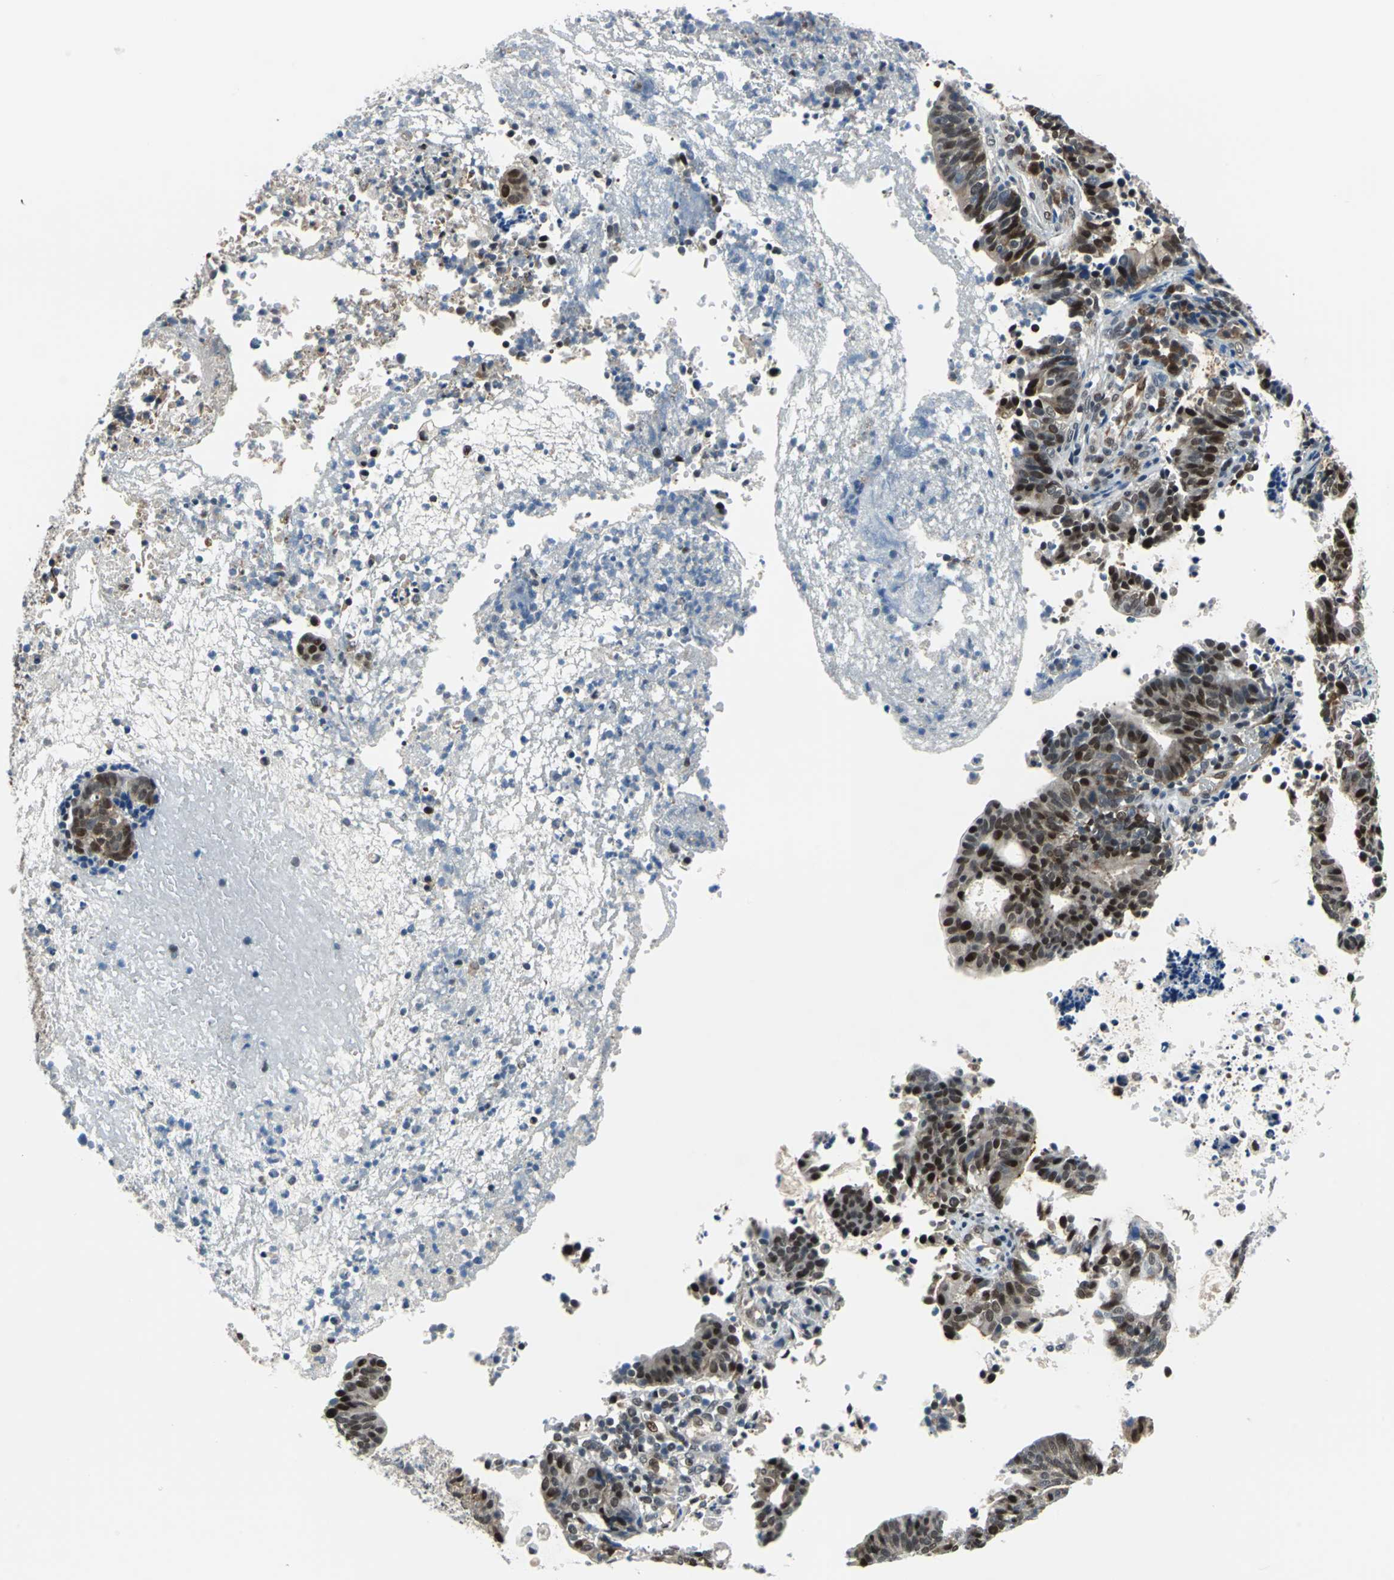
{"staining": {"intensity": "strong", "quantity": "25%-75%", "location": "cytoplasmic/membranous,nuclear"}, "tissue": "endometrial cancer", "cell_type": "Tumor cells", "image_type": "cancer", "snomed": [{"axis": "morphology", "description": "Adenocarcinoma, NOS"}, {"axis": "topography", "description": "Uterus"}], "caption": "This micrograph exhibits IHC staining of human endometrial cancer, with high strong cytoplasmic/membranous and nuclear expression in about 25%-75% of tumor cells.", "gene": "POLR3K", "patient": {"sex": "female", "age": 83}}